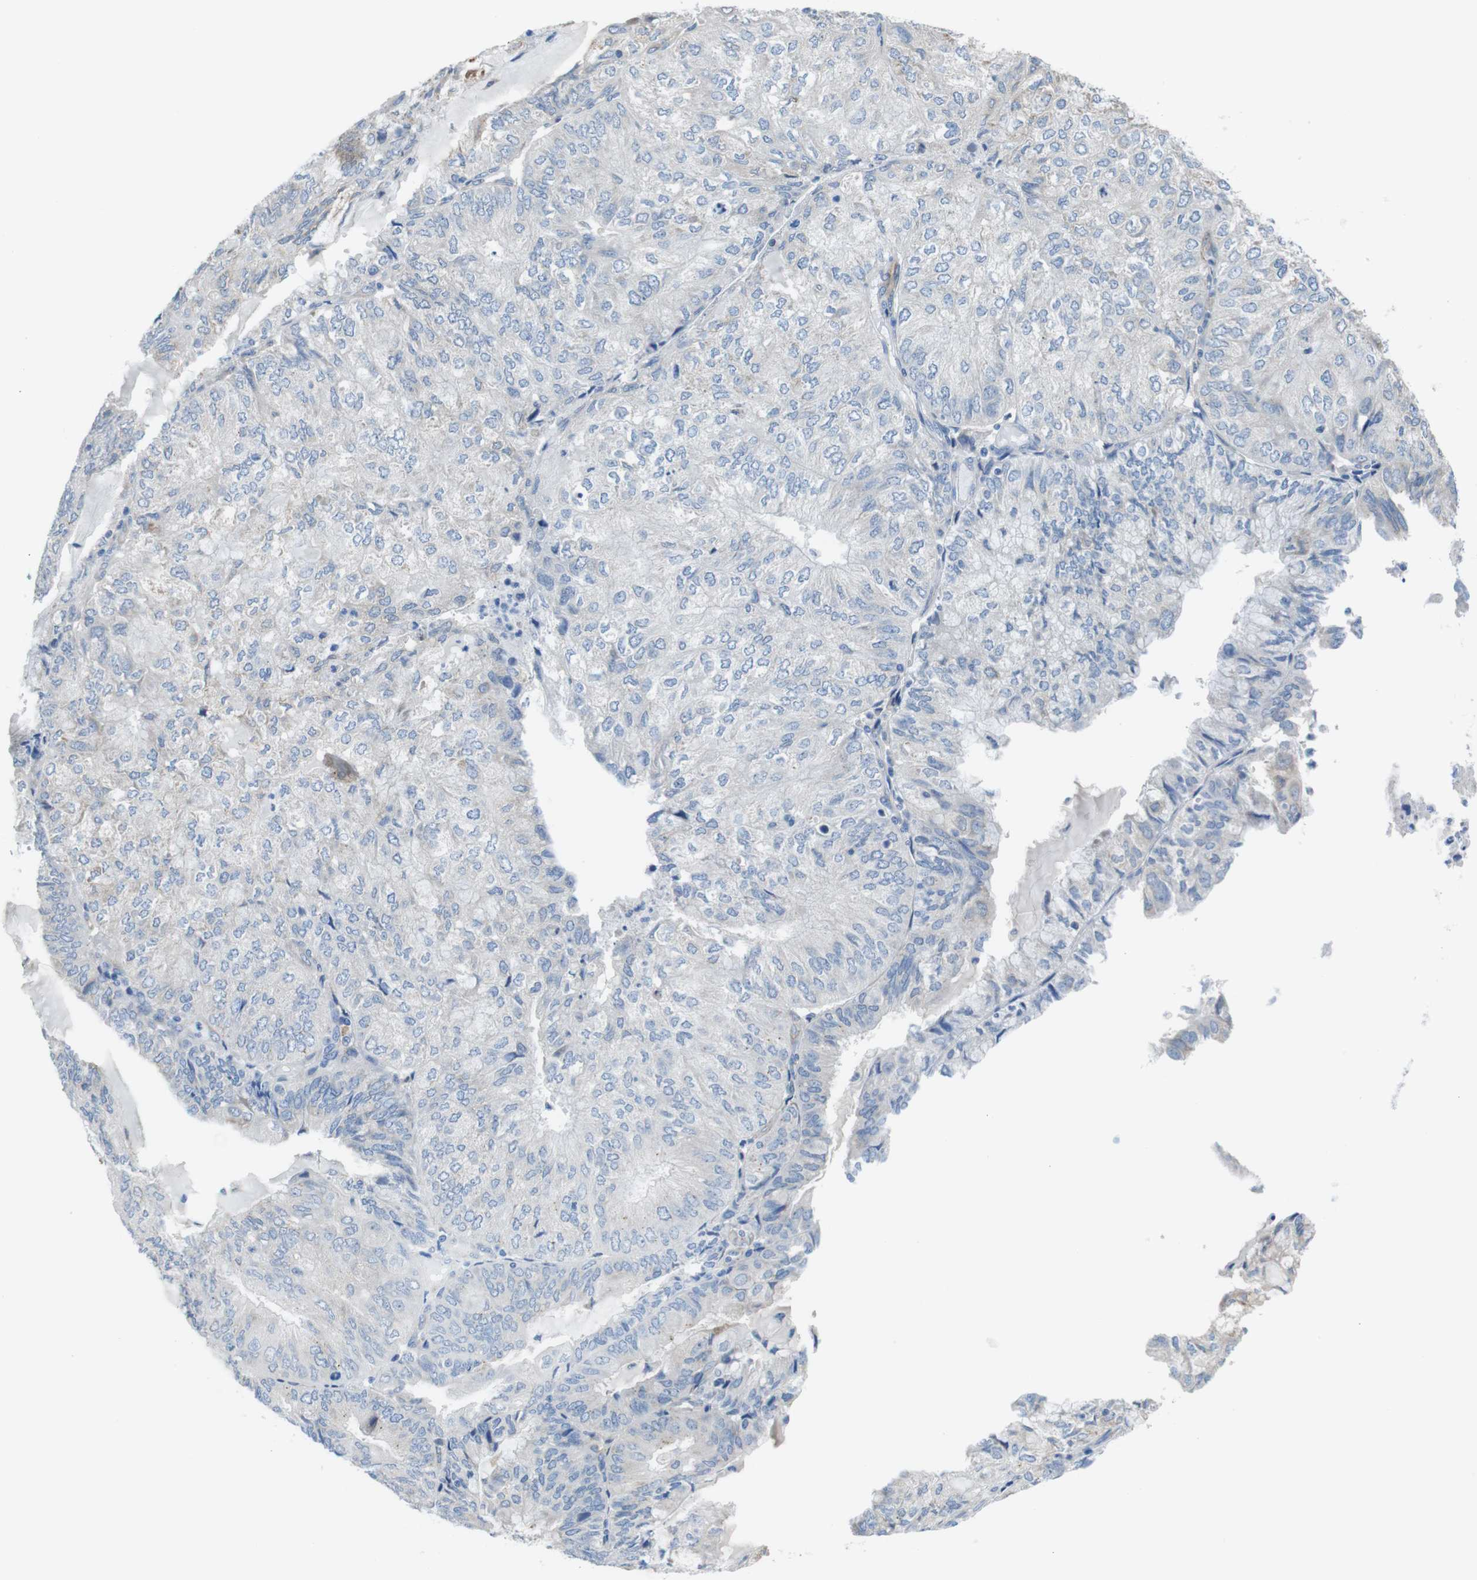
{"staining": {"intensity": "negative", "quantity": "none", "location": "none"}, "tissue": "endometrial cancer", "cell_type": "Tumor cells", "image_type": "cancer", "snomed": [{"axis": "morphology", "description": "Adenocarcinoma, NOS"}, {"axis": "topography", "description": "Endometrium"}], "caption": "Tumor cells show no significant protein staining in endometrial cancer (adenocarcinoma).", "gene": "CDH8", "patient": {"sex": "female", "age": 81}}